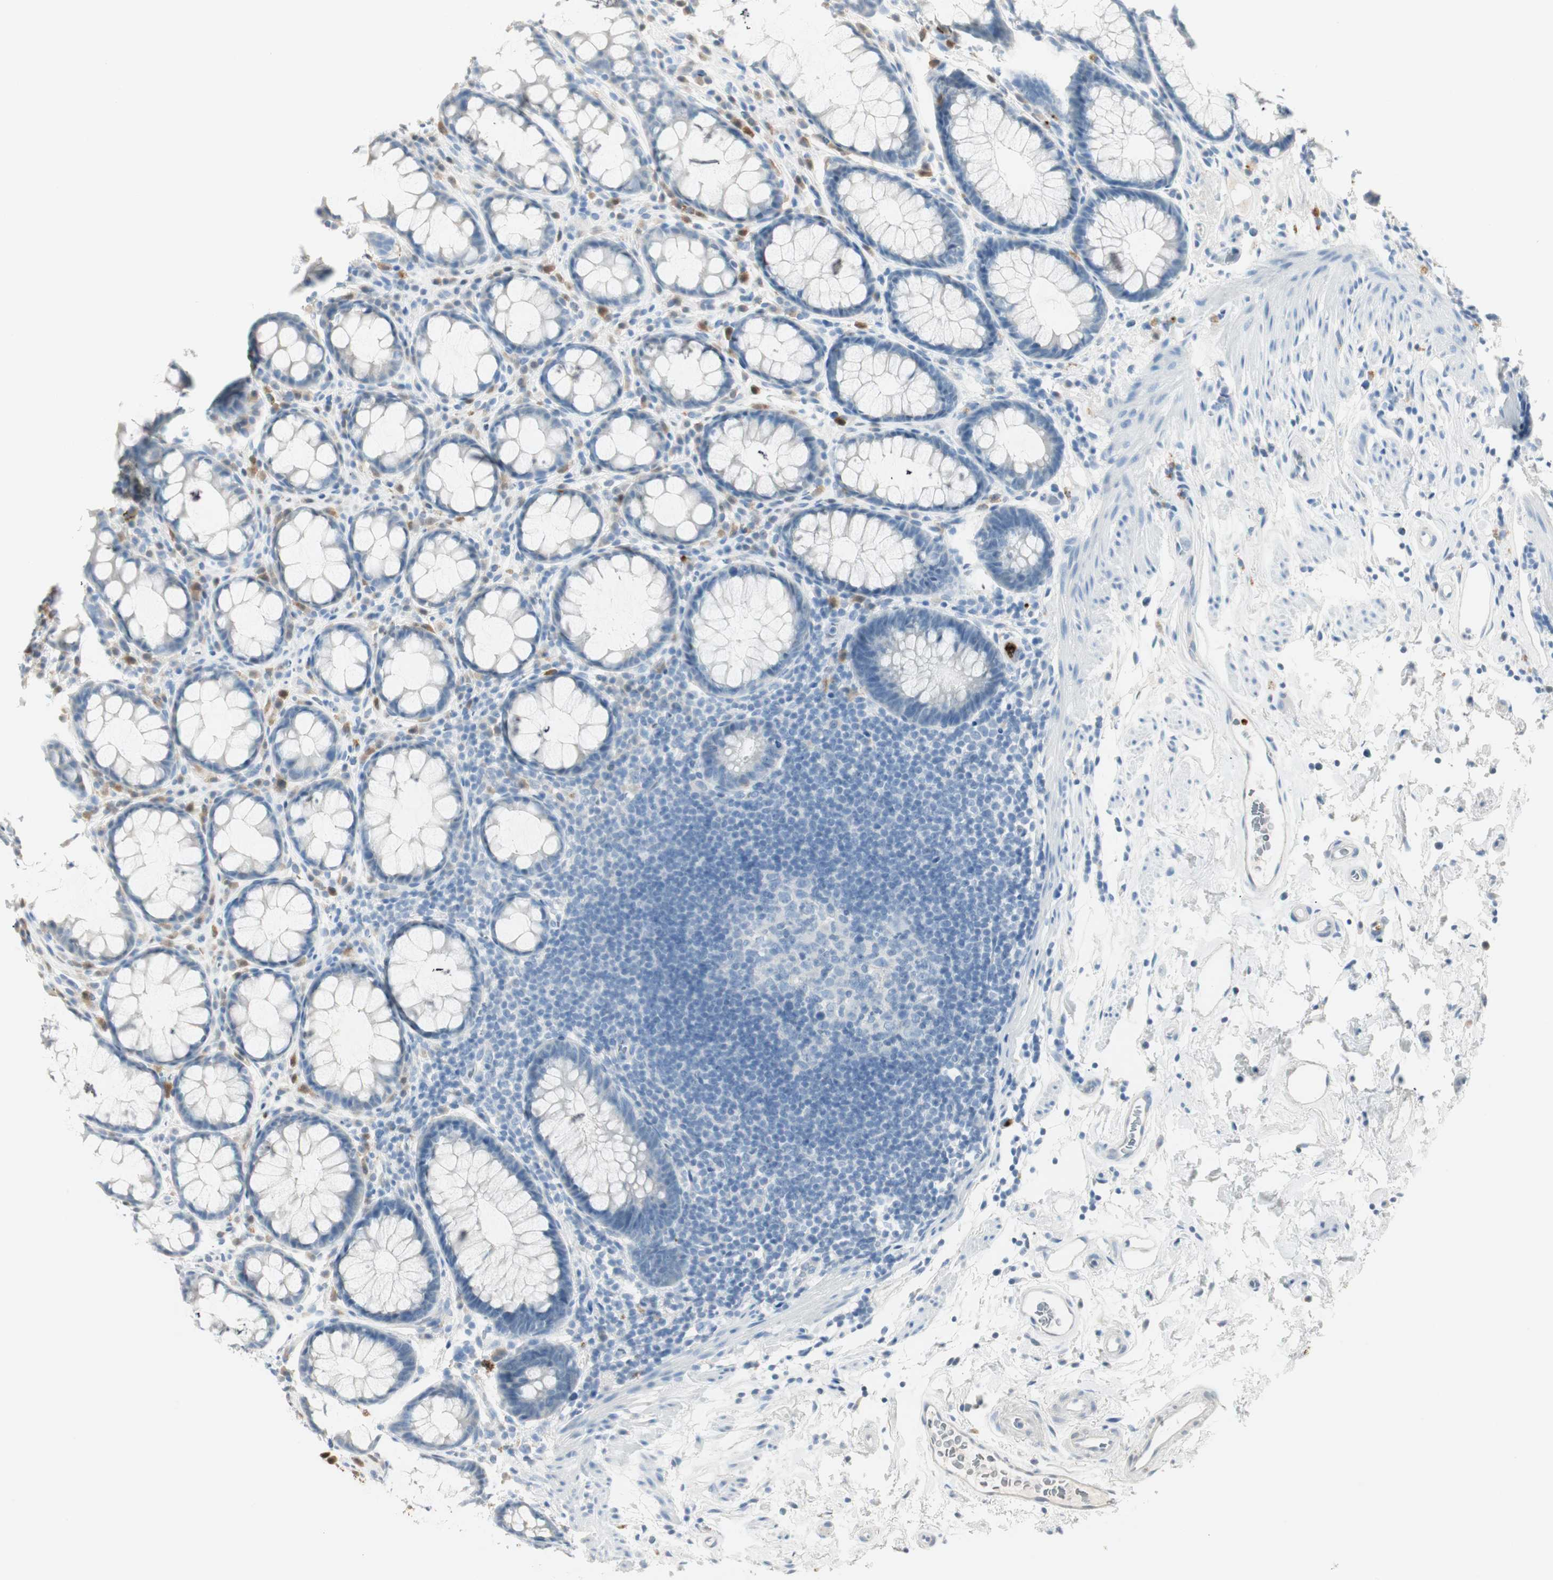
{"staining": {"intensity": "negative", "quantity": "none", "location": "none"}, "tissue": "rectum", "cell_type": "Glandular cells", "image_type": "normal", "snomed": [{"axis": "morphology", "description": "Normal tissue, NOS"}, {"axis": "topography", "description": "Rectum"}], "caption": "Immunohistochemistry histopathology image of benign rectum stained for a protein (brown), which displays no staining in glandular cells.", "gene": "PRTN3", "patient": {"sex": "male", "age": 92}}